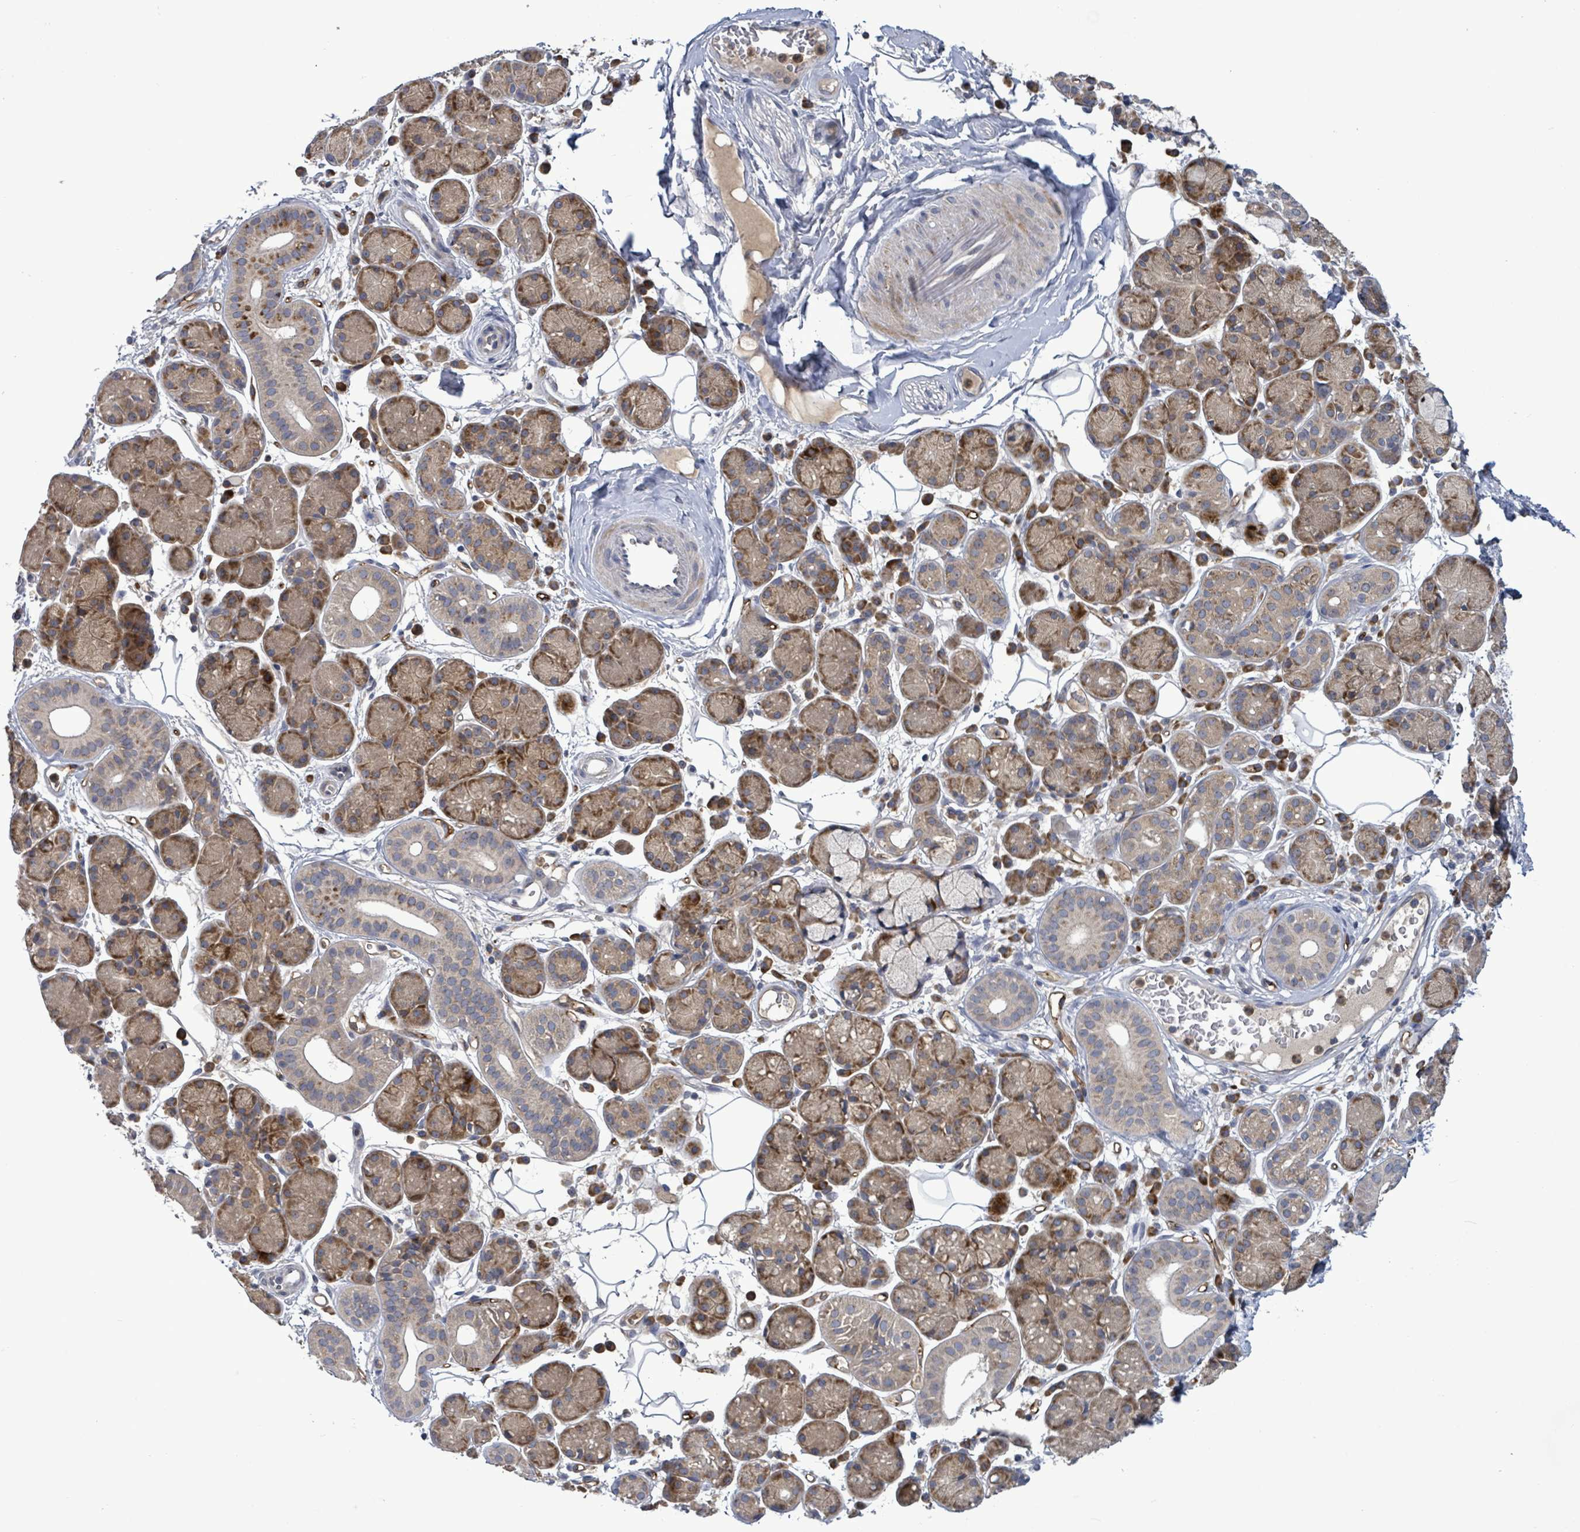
{"staining": {"intensity": "moderate", "quantity": ">75%", "location": "cytoplasmic/membranous"}, "tissue": "salivary gland", "cell_type": "Glandular cells", "image_type": "normal", "snomed": [{"axis": "morphology", "description": "Squamous cell carcinoma, NOS"}, {"axis": "topography", "description": "Skin"}, {"axis": "topography", "description": "Head-Neck"}], "caption": "Immunohistochemistry (IHC) histopathology image of unremarkable salivary gland: salivary gland stained using immunohistochemistry (IHC) exhibits medium levels of moderate protein expression localized specifically in the cytoplasmic/membranous of glandular cells, appearing as a cytoplasmic/membranous brown color.", "gene": "SERPINE3", "patient": {"sex": "male", "age": 80}}